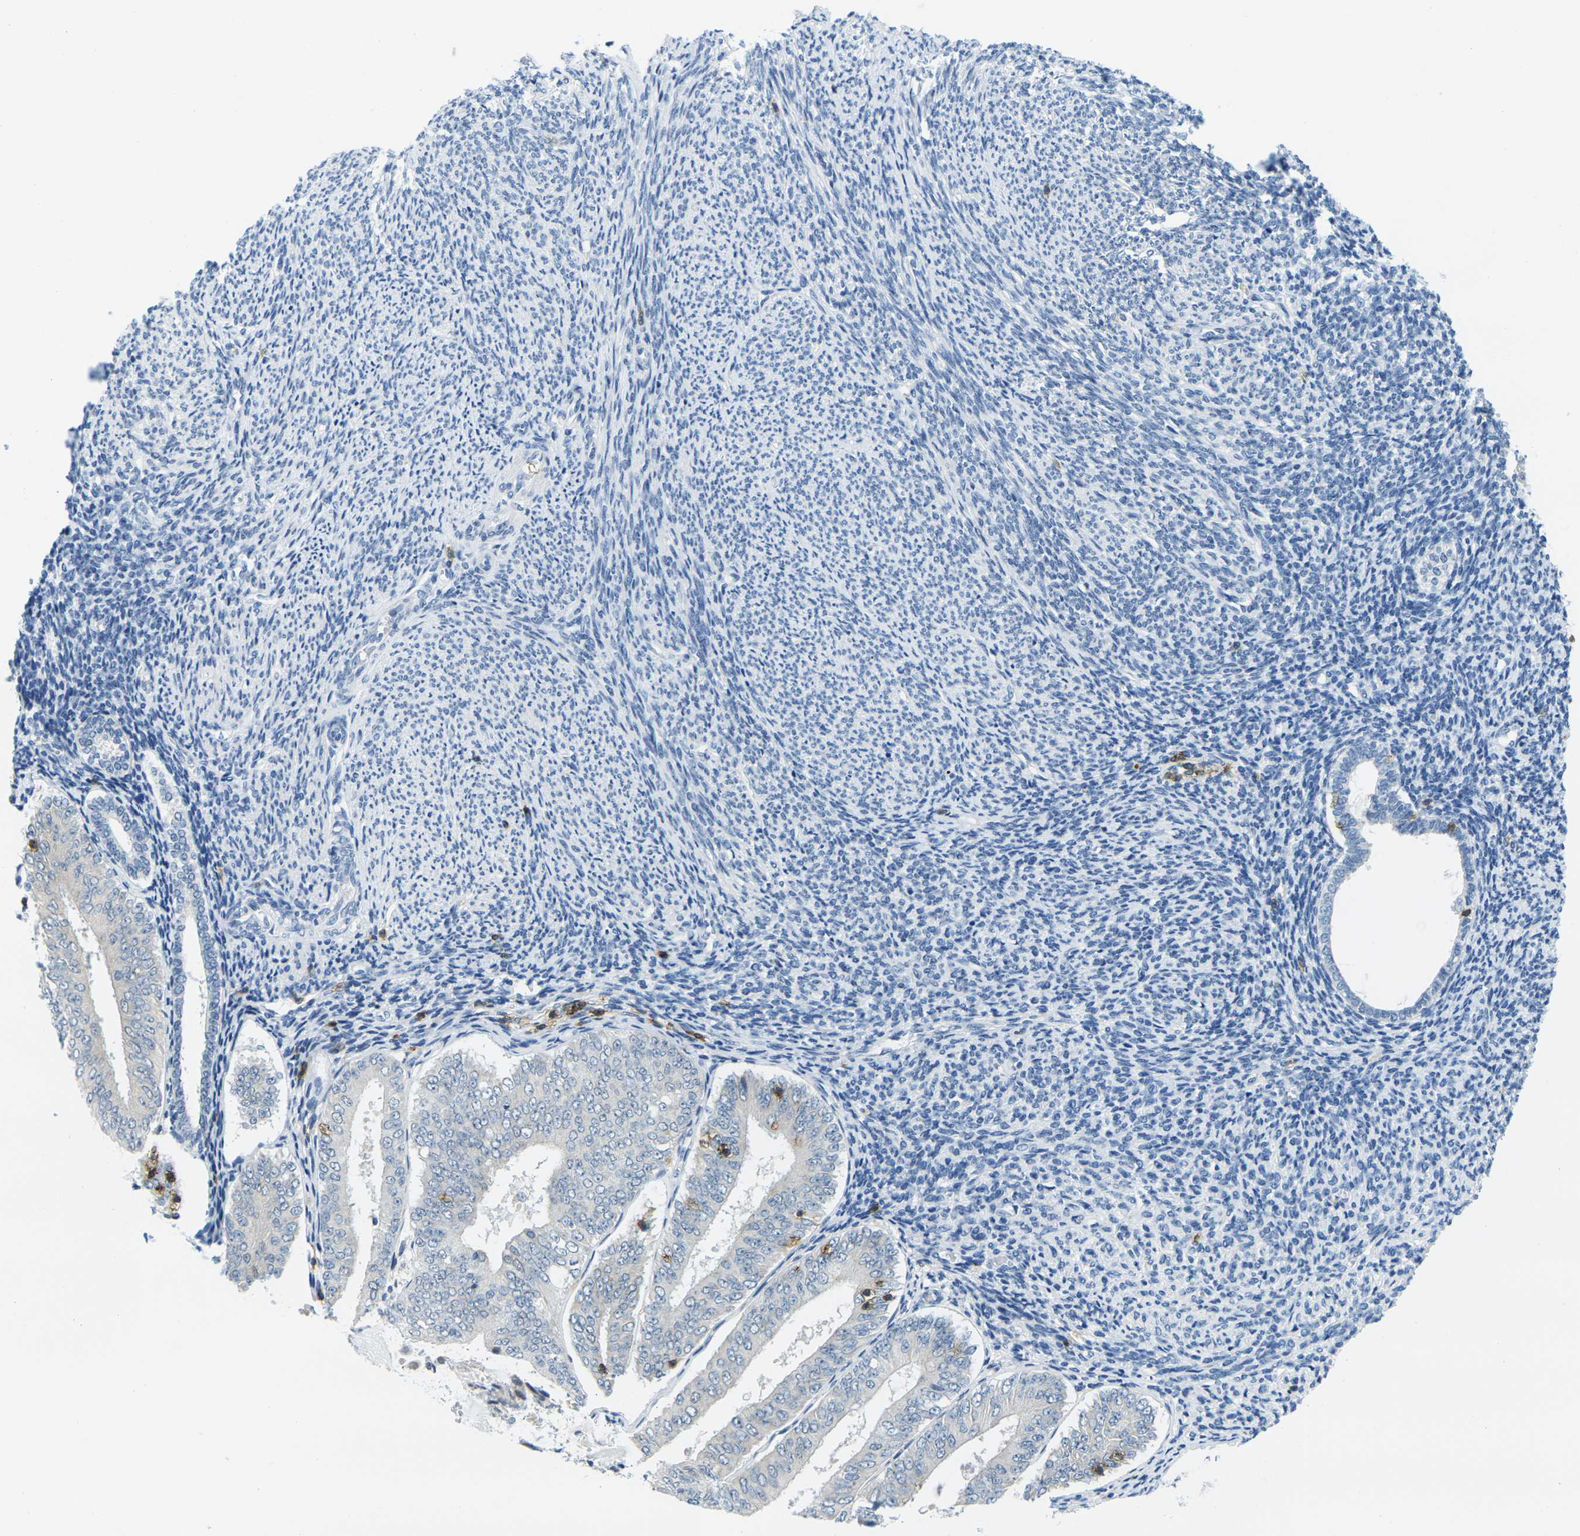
{"staining": {"intensity": "negative", "quantity": "none", "location": "none"}, "tissue": "endometrial cancer", "cell_type": "Tumor cells", "image_type": "cancer", "snomed": [{"axis": "morphology", "description": "Adenocarcinoma, NOS"}, {"axis": "topography", "description": "Endometrium"}], "caption": "Adenocarcinoma (endometrial) stained for a protein using immunohistochemistry exhibits no staining tumor cells.", "gene": "CD3D", "patient": {"sex": "female", "age": 63}}